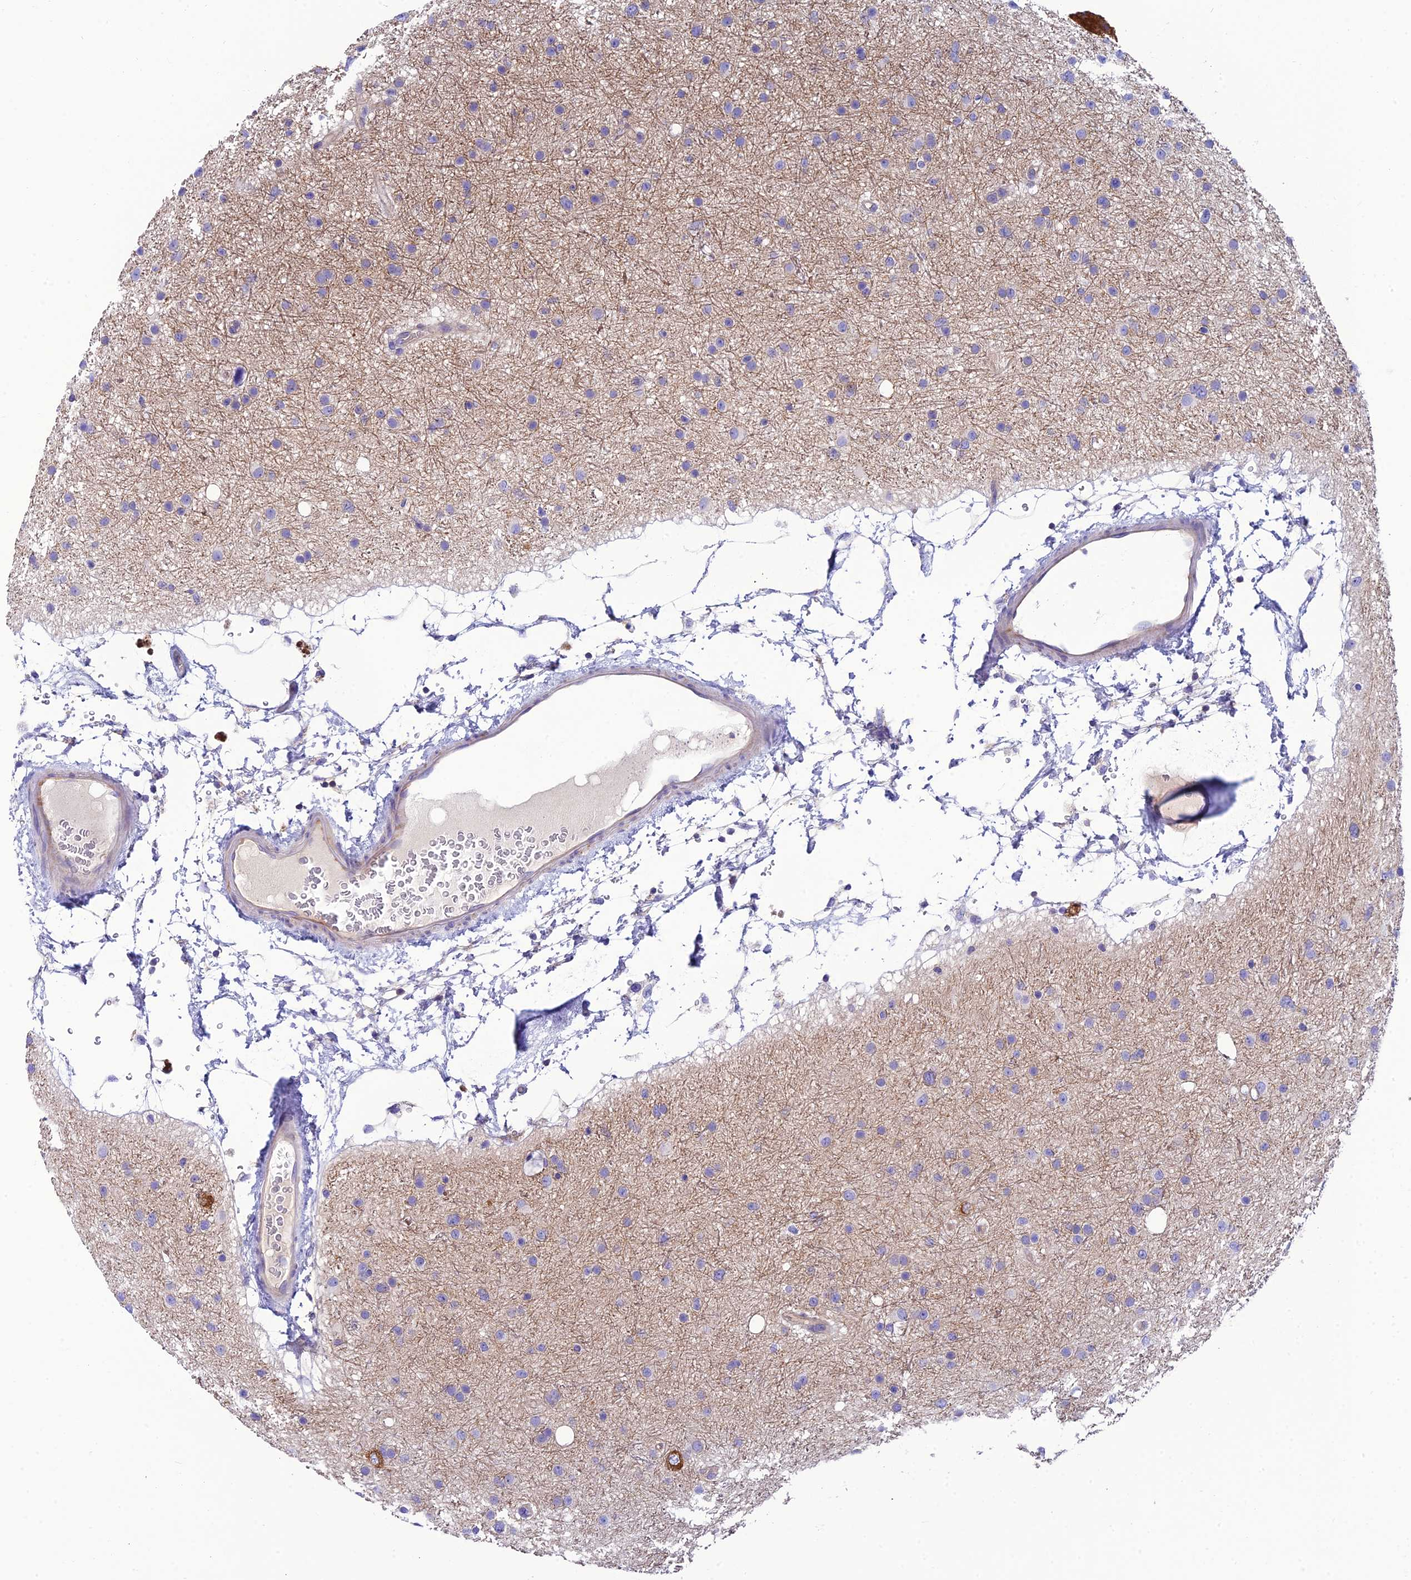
{"staining": {"intensity": "negative", "quantity": "none", "location": "none"}, "tissue": "glioma", "cell_type": "Tumor cells", "image_type": "cancer", "snomed": [{"axis": "morphology", "description": "Glioma, malignant, Low grade"}, {"axis": "topography", "description": "Cerebral cortex"}], "caption": "IHC photomicrograph of malignant low-grade glioma stained for a protein (brown), which demonstrates no expression in tumor cells.", "gene": "PPFIA3", "patient": {"sex": "female", "age": 39}}